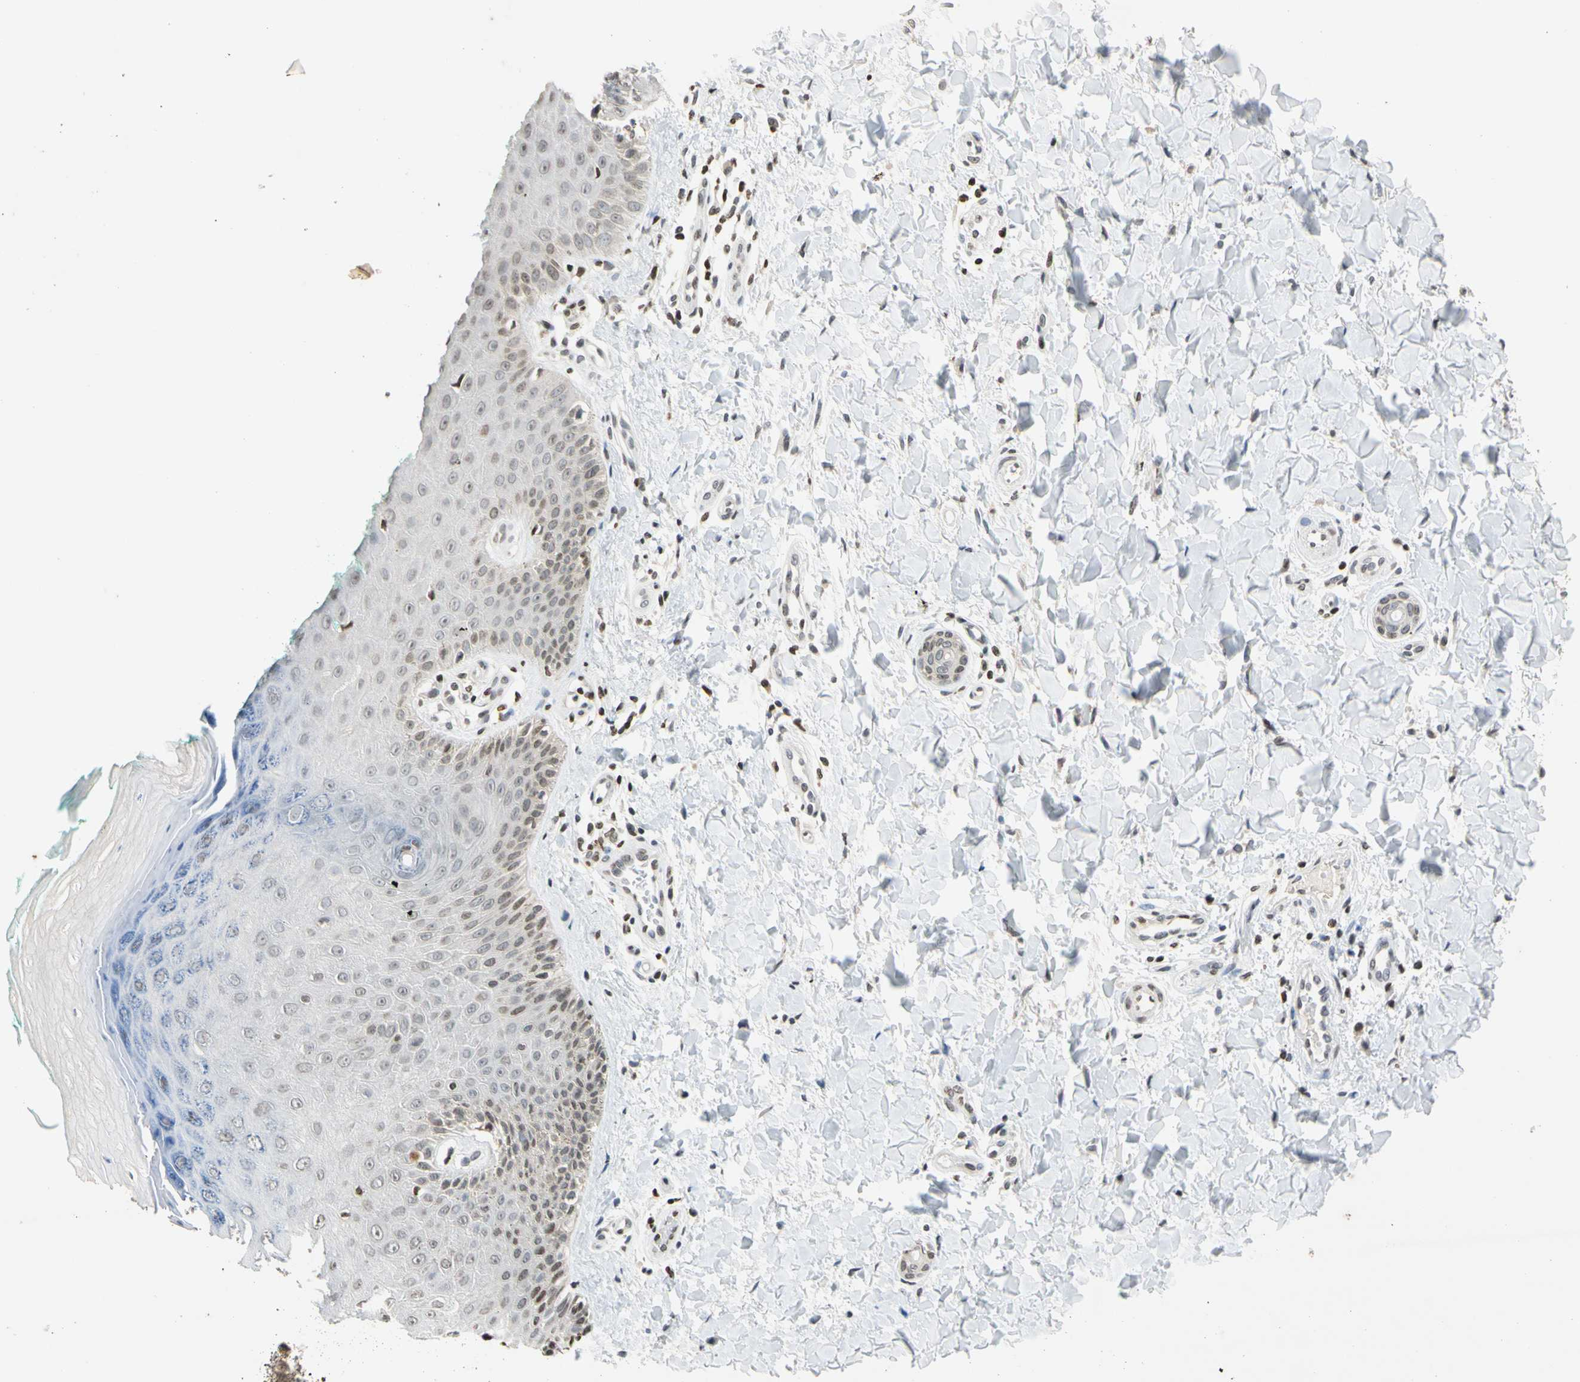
{"staining": {"intensity": "negative", "quantity": "none", "location": "none"}, "tissue": "skin", "cell_type": "Fibroblasts", "image_type": "normal", "snomed": [{"axis": "morphology", "description": "Normal tissue, NOS"}, {"axis": "topography", "description": "Skin"}], "caption": "A high-resolution photomicrograph shows immunohistochemistry (IHC) staining of benign skin, which reveals no significant expression in fibroblasts. (DAB immunohistochemistry with hematoxylin counter stain).", "gene": "GPX4", "patient": {"sex": "male", "age": 26}}